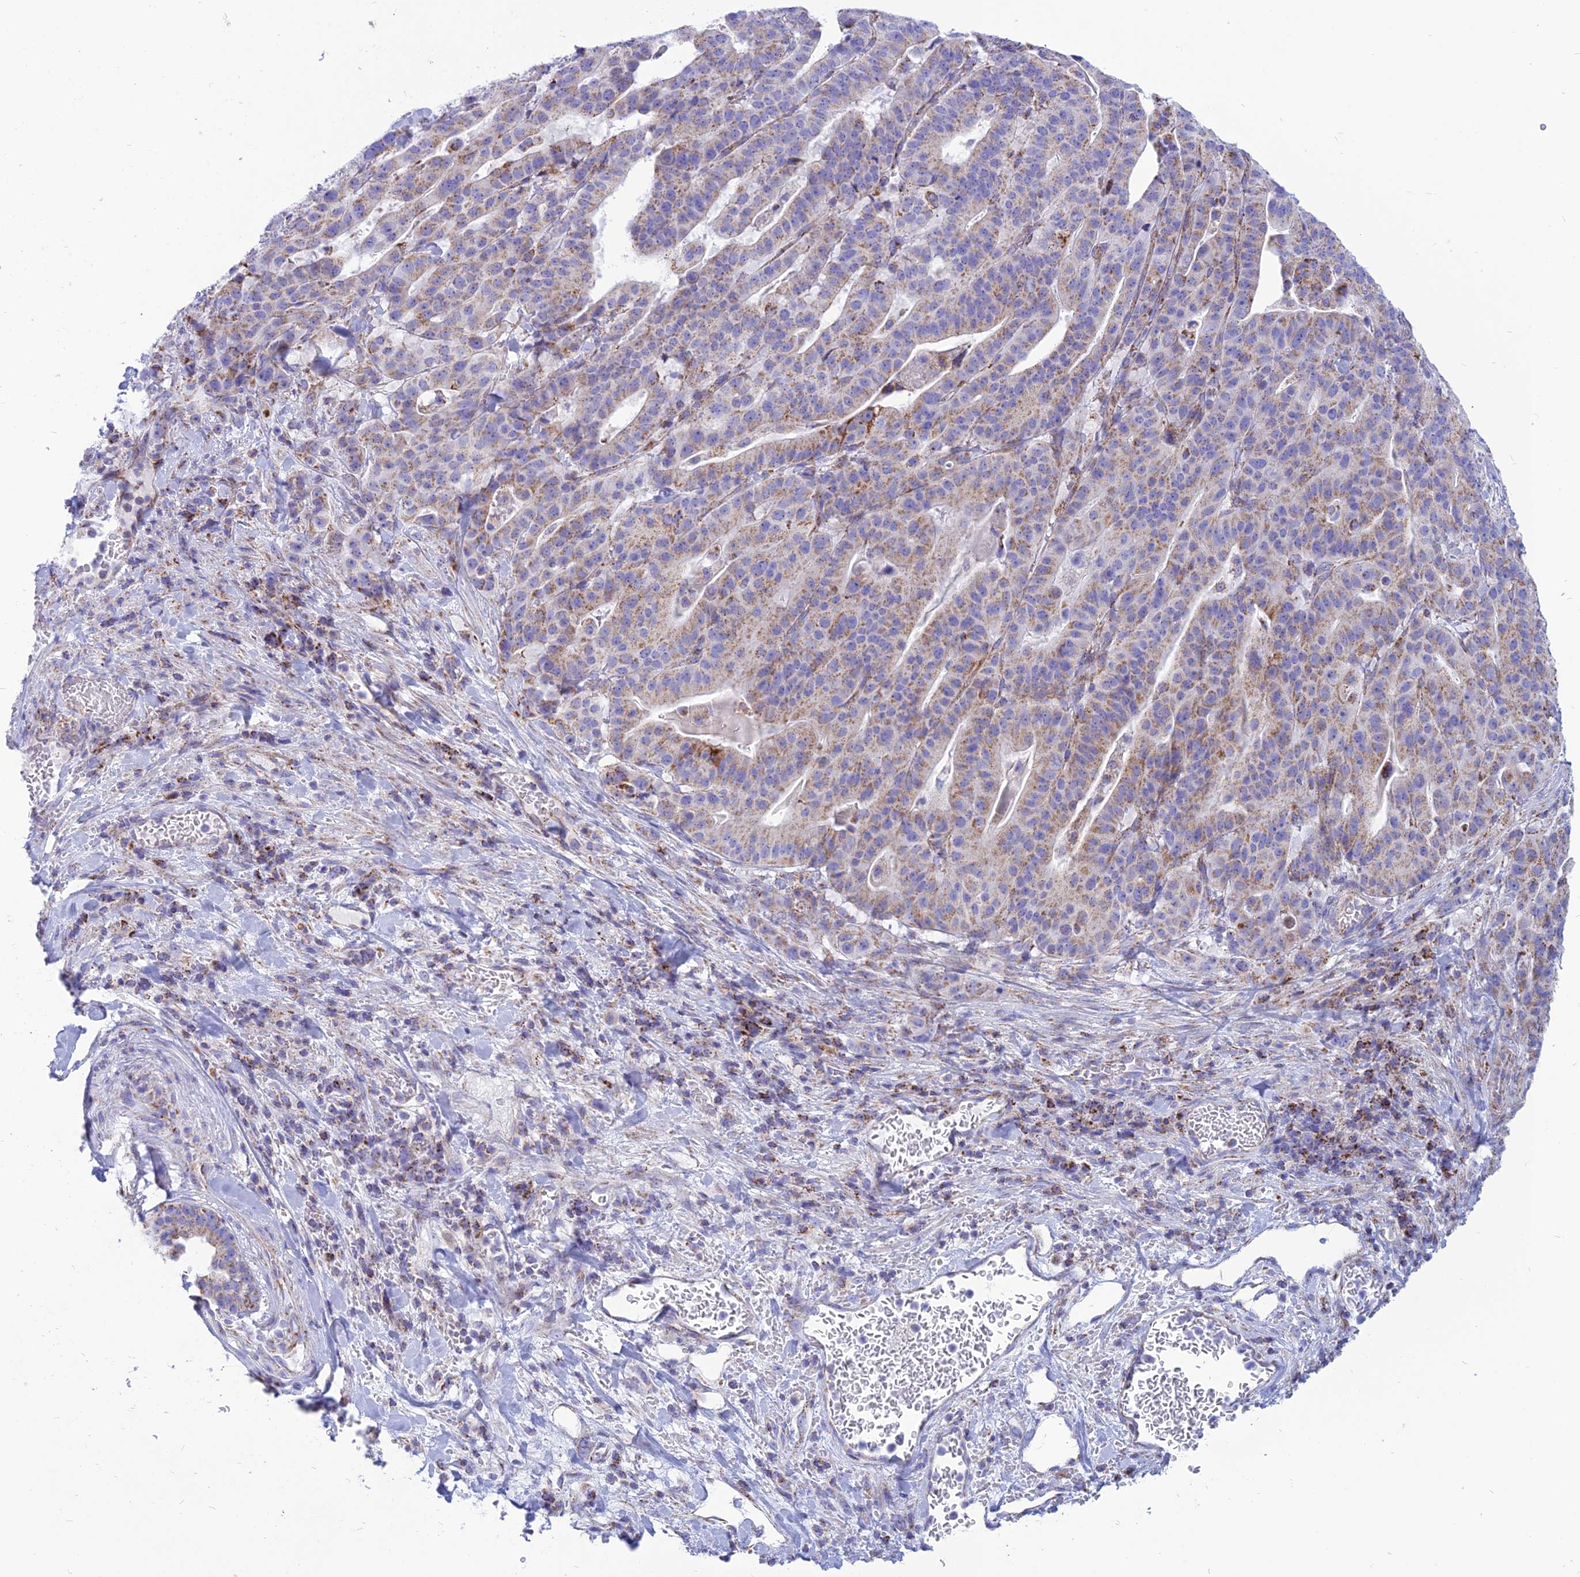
{"staining": {"intensity": "moderate", "quantity": "<25%", "location": "cytoplasmic/membranous"}, "tissue": "stomach cancer", "cell_type": "Tumor cells", "image_type": "cancer", "snomed": [{"axis": "morphology", "description": "Adenocarcinoma, NOS"}, {"axis": "topography", "description": "Stomach"}], "caption": "An immunohistochemistry (IHC) photomicrograph of tumor tissue is shown. Protein staining in brown shows moderate cytoplasmic/membranous positivity in adenocarcinoma (stomach) within tumor cells. Immunohistochemistry (ihc) stains the protein of interest in brown and the nuclei are stained blue.", "gene": "PACC1", "patient": {"sex": "male", "age": 48}}